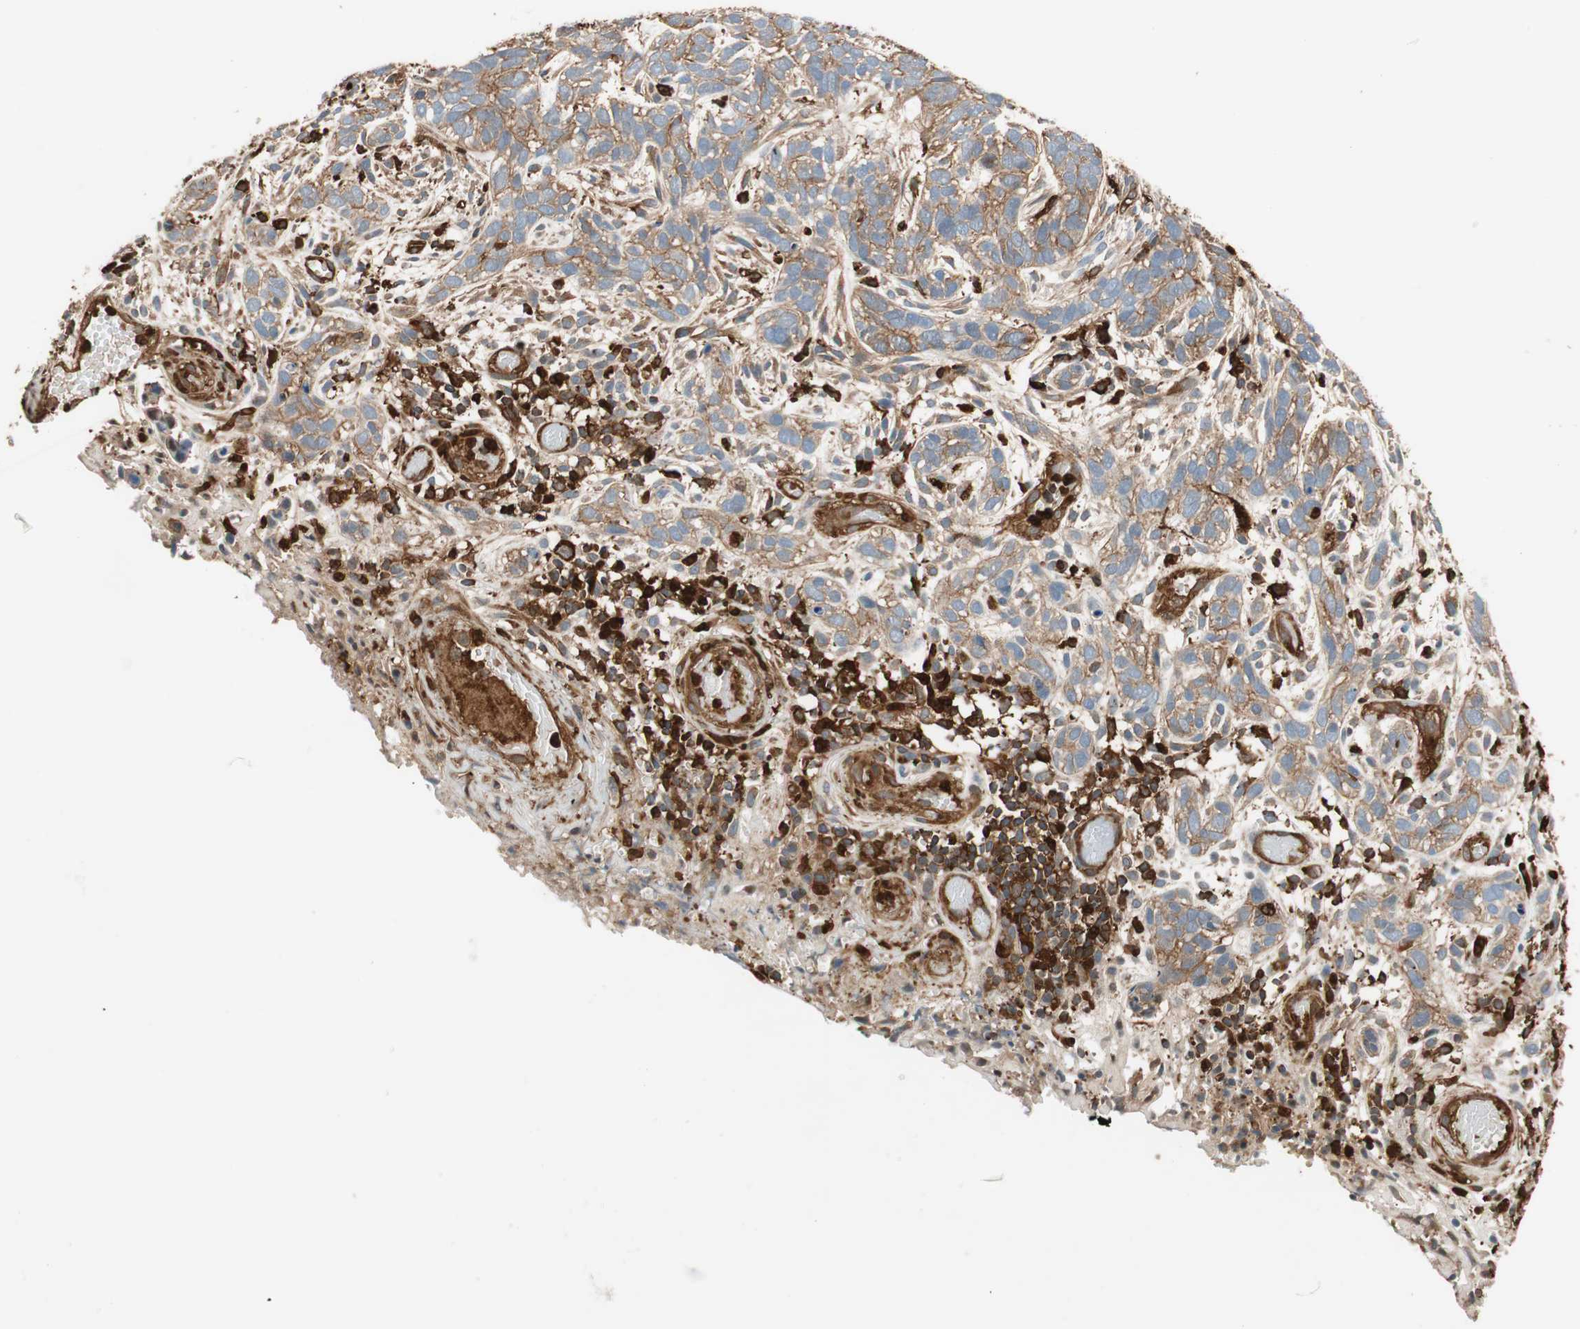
{"staining": {"intensity": "strong", "quantity": ">75%", "location": "cytoplasmic/membranous"}, "tissue": "skin cancer", "cell_type": "Tumor cells", "image_type": "cancer", "snomed": [{"axis": "morphology", "description": "Basal cell carcinoma"}, {"axis": "topography", "description": "Skin"}], "caption": "Immunohistochemistry (IHC) of human skin cancer (basal cell carcinoma) reveals high levels of strong cytoplasmic/membranous positivity in about >75% of tumor cells. (IHC, brightfield microscopy, high magnification).", "gene": "VASP", "patient": {"sex": "male", "age": 87}}